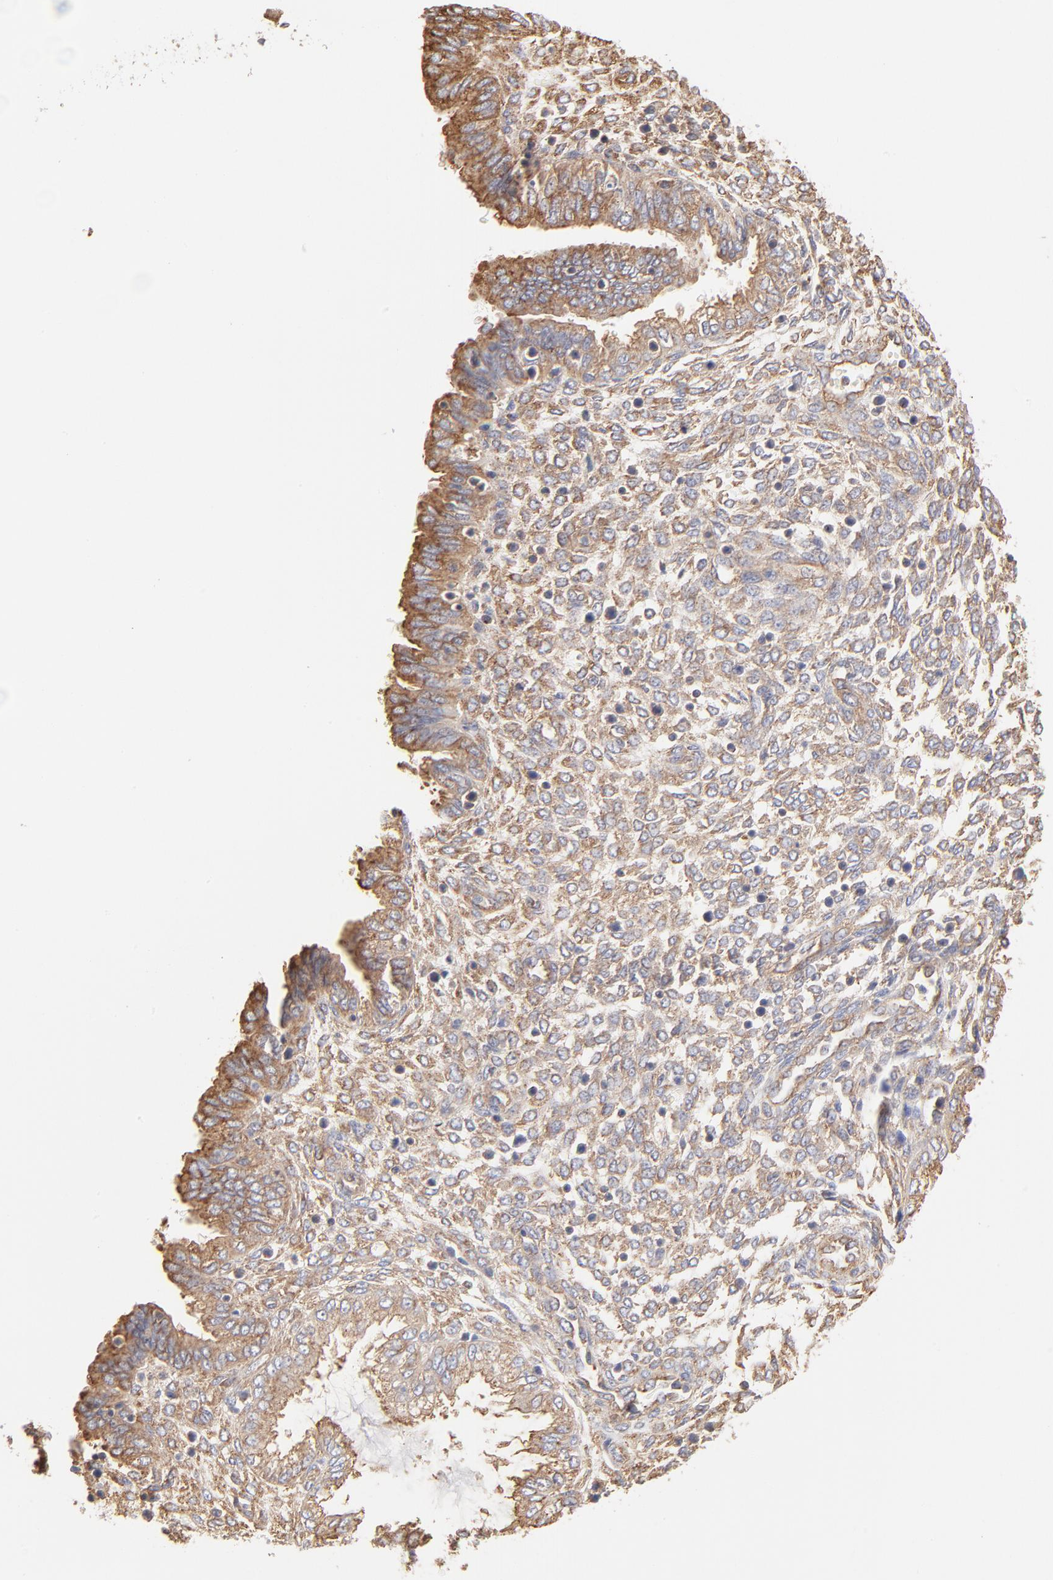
{"staining": {"intensity": "moderate", "quantity": ">75%", "location": "cytoplasmic/membranous"}, "tissue": "endometrium", "cell_type": "Cells in endometrial stroma", "image_type": "normal", "snomed": [{"axis": "morphology", "description": "Normal tissue, NOS"}, {"axis": "topography", "description": "Endometrium"}], "caption": "This photomicrograph demonstrates normal endometrium stained with immunohistochemistry (IHC) to label a protein in brown. The cytoplasmic/membranous of cells in endometrial stroma show moderate positivity for the protein. Nuclei are counter-stained blue.", "gene": "CLTB", "patient": {"sex": "female", "age": 33}}